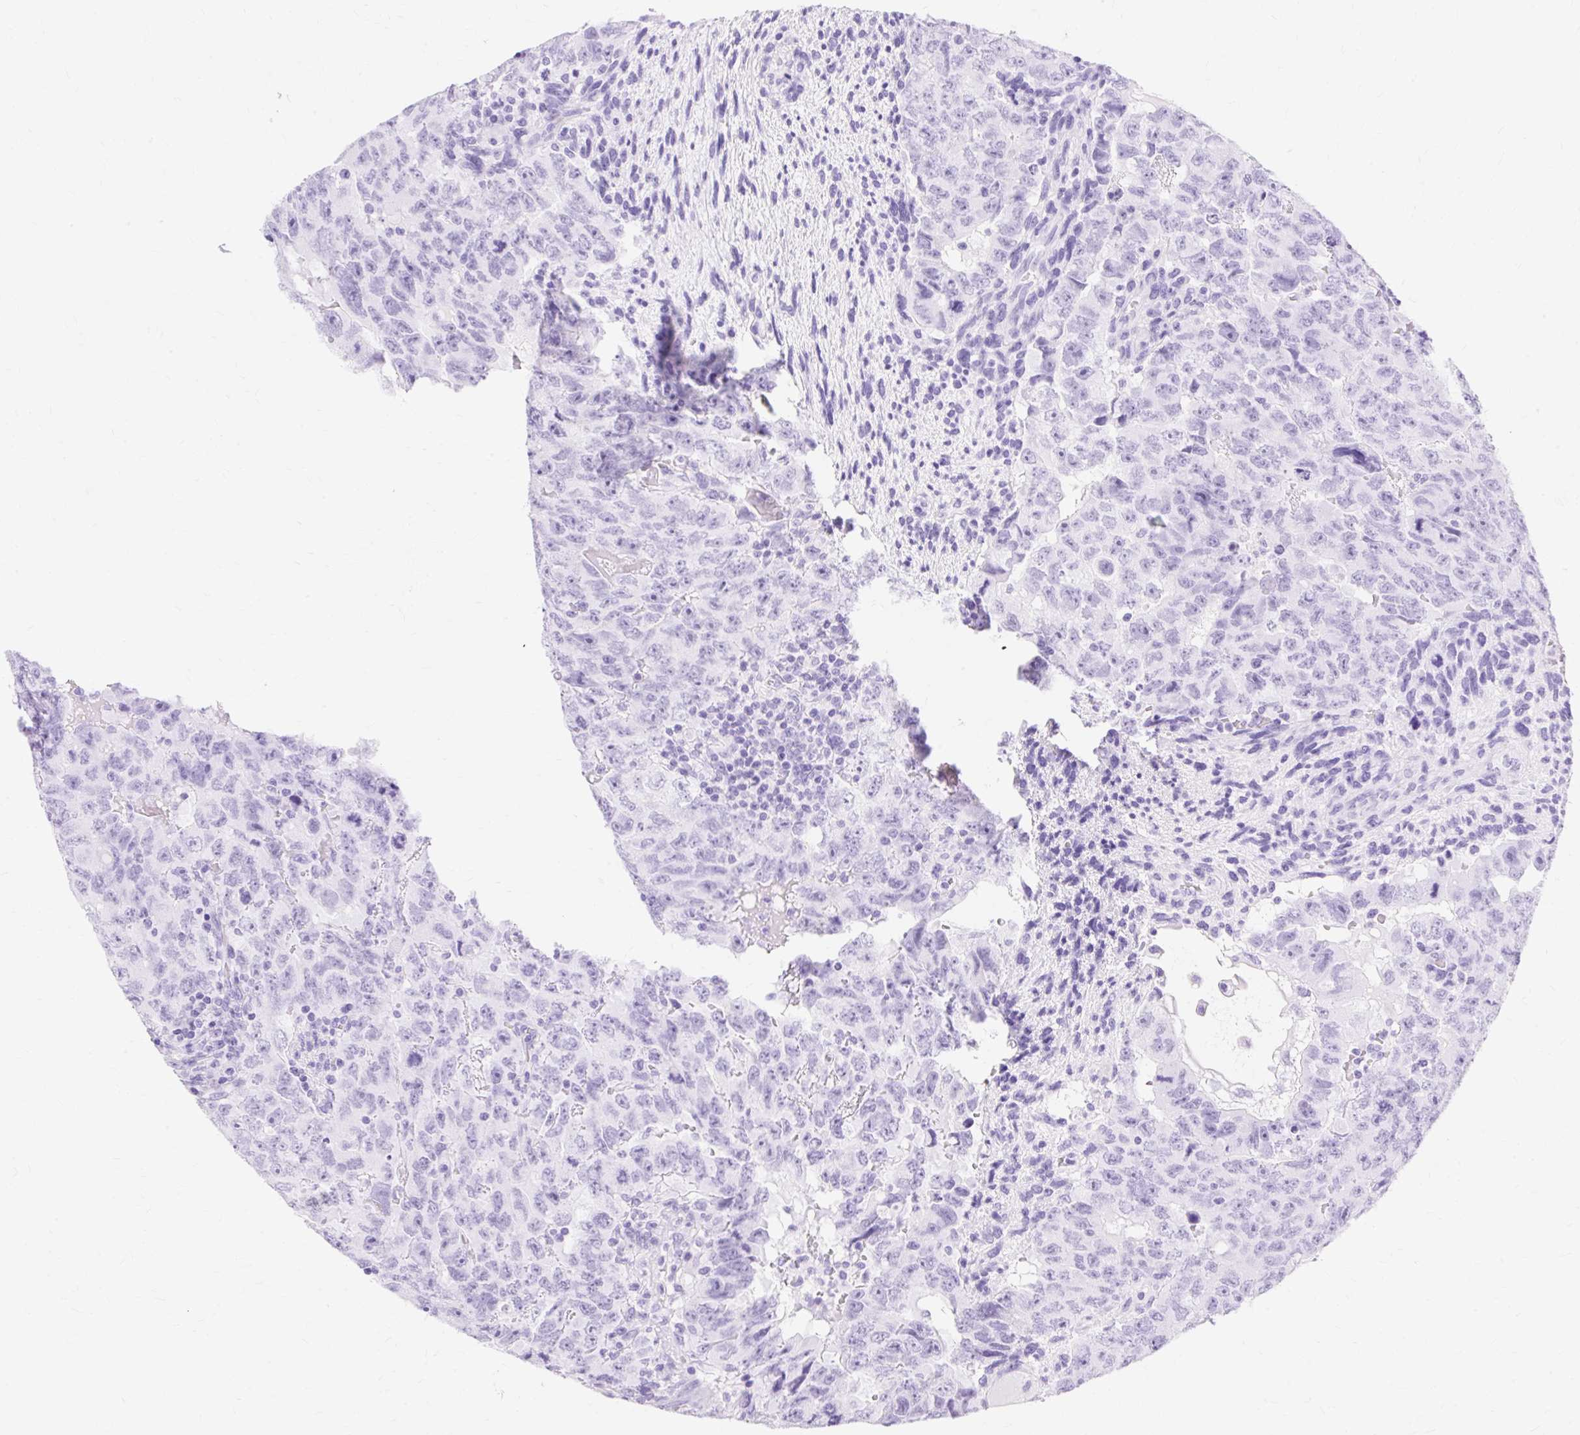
{"staining": {"intensity": "negative", "quantity": "none", "location": "none"}, "tissue": "testis cancer", "cell_type": "Tumor cells", "image_type": "cancer", "snomed": [{"axis": "morphology", "description": "Carcinoma, Embryonal, NOS"}, {"axis": "topography", "description": "Testis"}], "caption": "This image is of testis embryonal carcinoma stained with immunohistochemistry (IHC) to label a protein in brown with the nuclei are counter-stained blue. There is no positivity in tumor cells.", "gene": "MBP", "patient": {"sex": "male", "age": 24}}